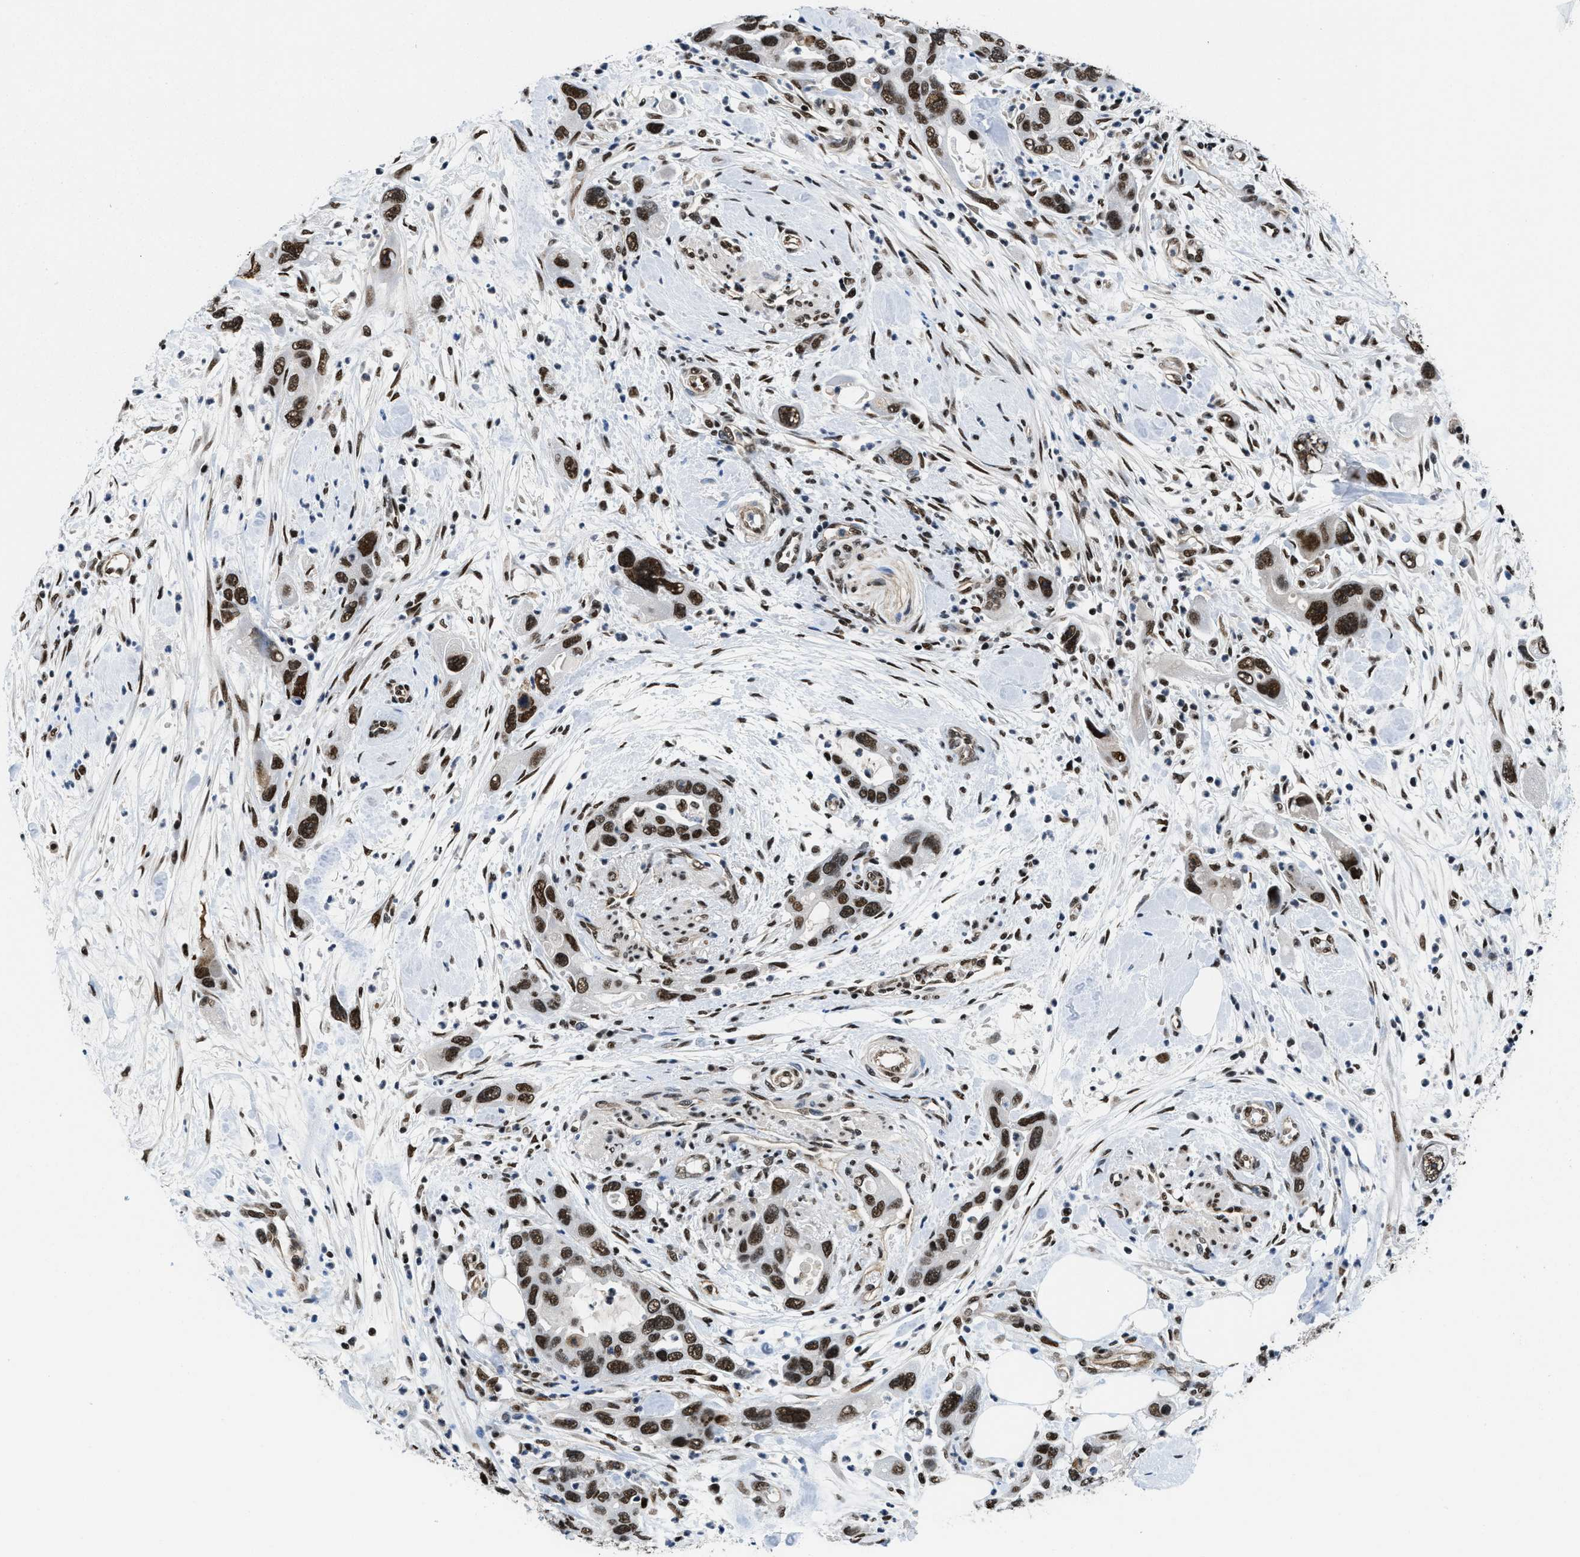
{"staining": {"intensity": "strong", "quantity": ">75%", "location": "nuclear"}, "tissue": "pancreatic cancer", "cell_type": "Tumor cells", "image_type": "cancer", "snomed": [{"axis": "morphology", "description": "Normal tissue, NOS"}, {"axis": "morphology", "description": "Adenocarcinoma, NOS"}, {"axis": "topography", "description": "Pancreas"}], "caption": "This histopathology image exhibits pancreatic cancer stained with immunohistochemistry to label a protein in brown. The nuclear of tumor cells show strong positivity for the protein. Nuclei are counter-stained blue.", "gene": "SAFB", "patient": {"sex": "female", "age": 71}}